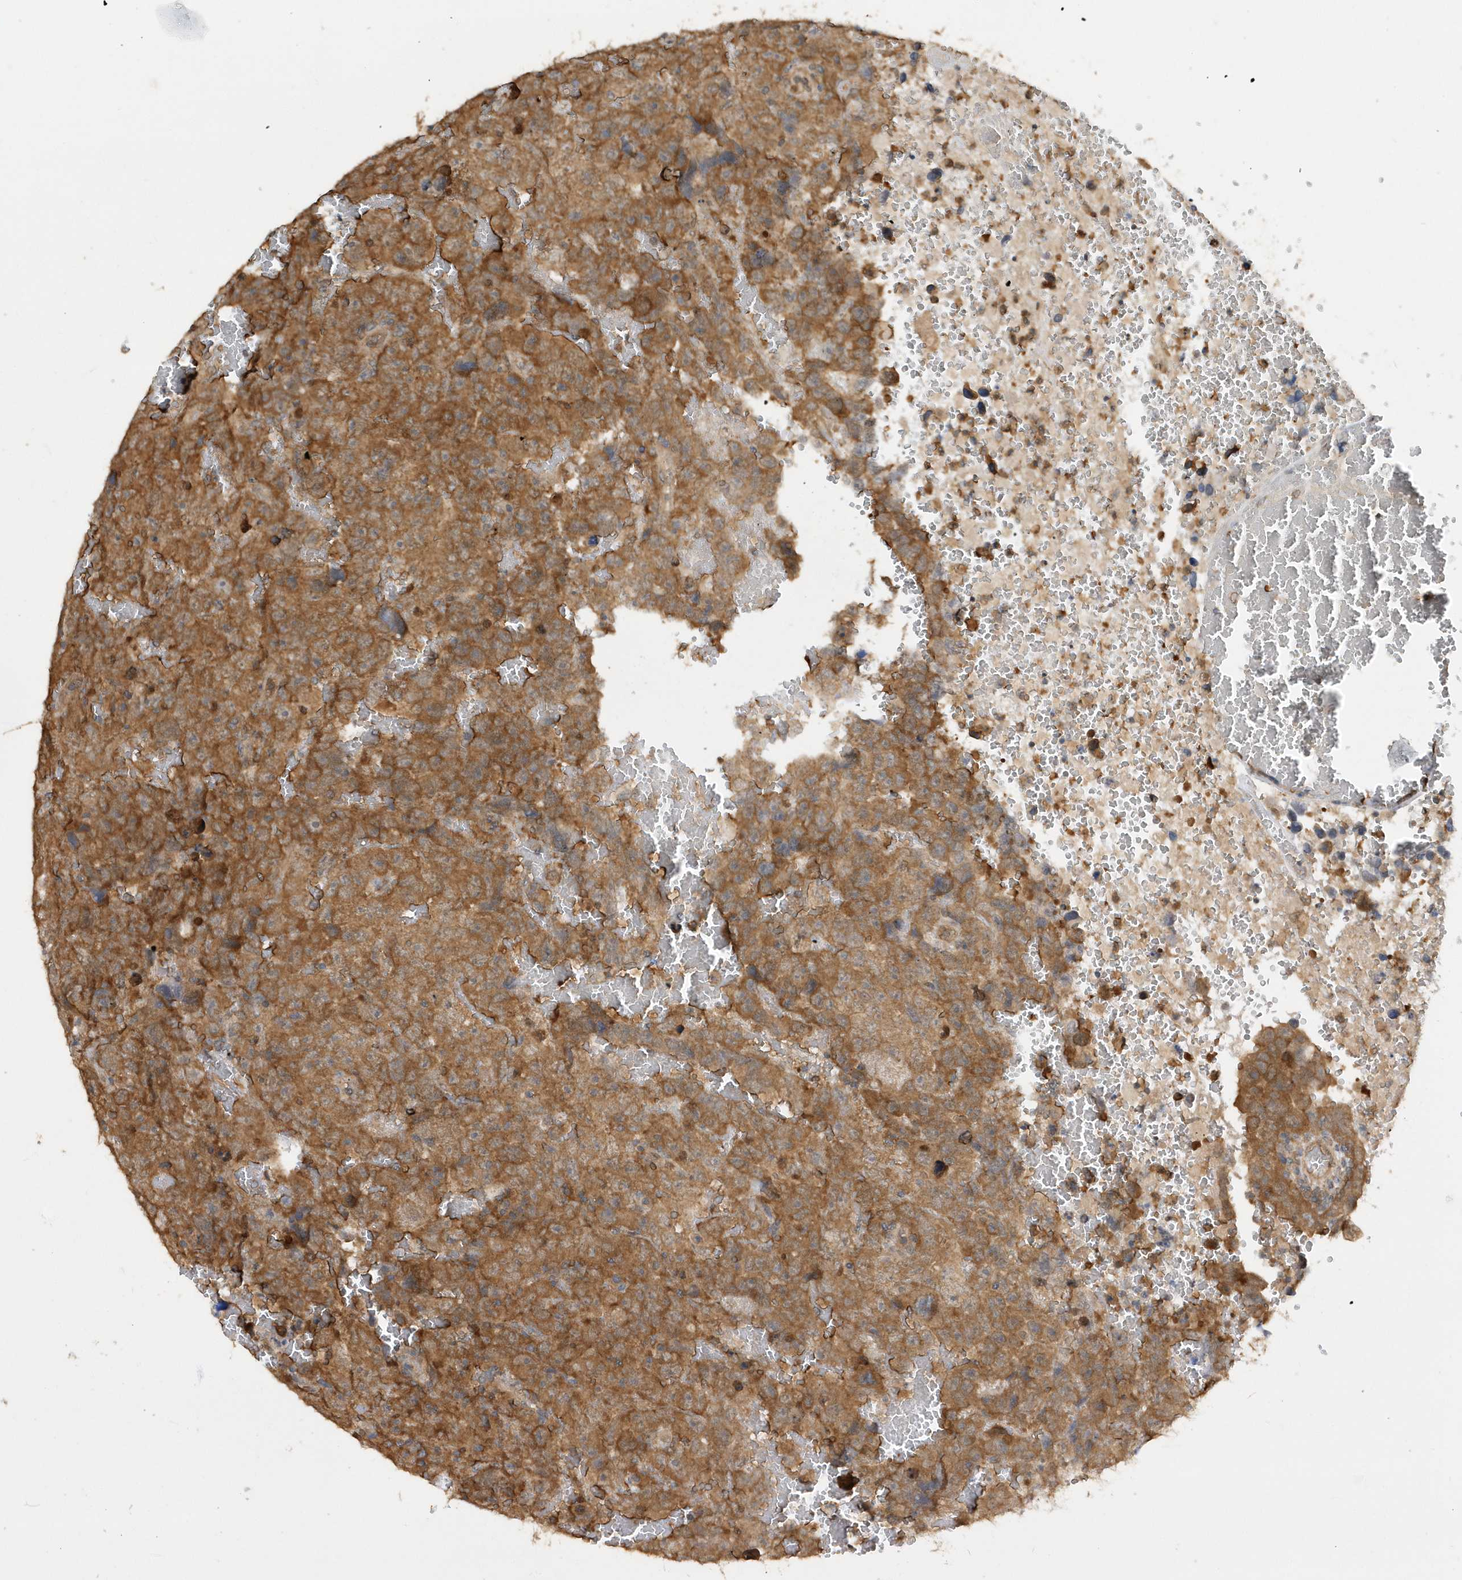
{"staining": {"intensity": "moderate", "quantity": ">75%", "location": "cytoplasmic/membranous"}, "tissue": "testis cancer", "cell_type": "Tumor cells", "image_type": "cancer", "snomed": [{"axis": "morphology", "description": "Carcinoma, Embryonal, NOS"}, {"axis": "topography", "description": "Testis"}], "caption": "Immunohistochemical staining of embryonal carcinoma (testis) reveals medium levels of moderate cytoplasmic/membranous protein positivity in about >75% of tumor cells. The staining was performed using DAB (3,3'-diaminobenzidine) to visualize the protein expression in brown, while the nuclei were stained in blue with hematoxylin (Magnification: 20x).", "gene": "RPE", "patient": {"sex": "male", "age": 45}}